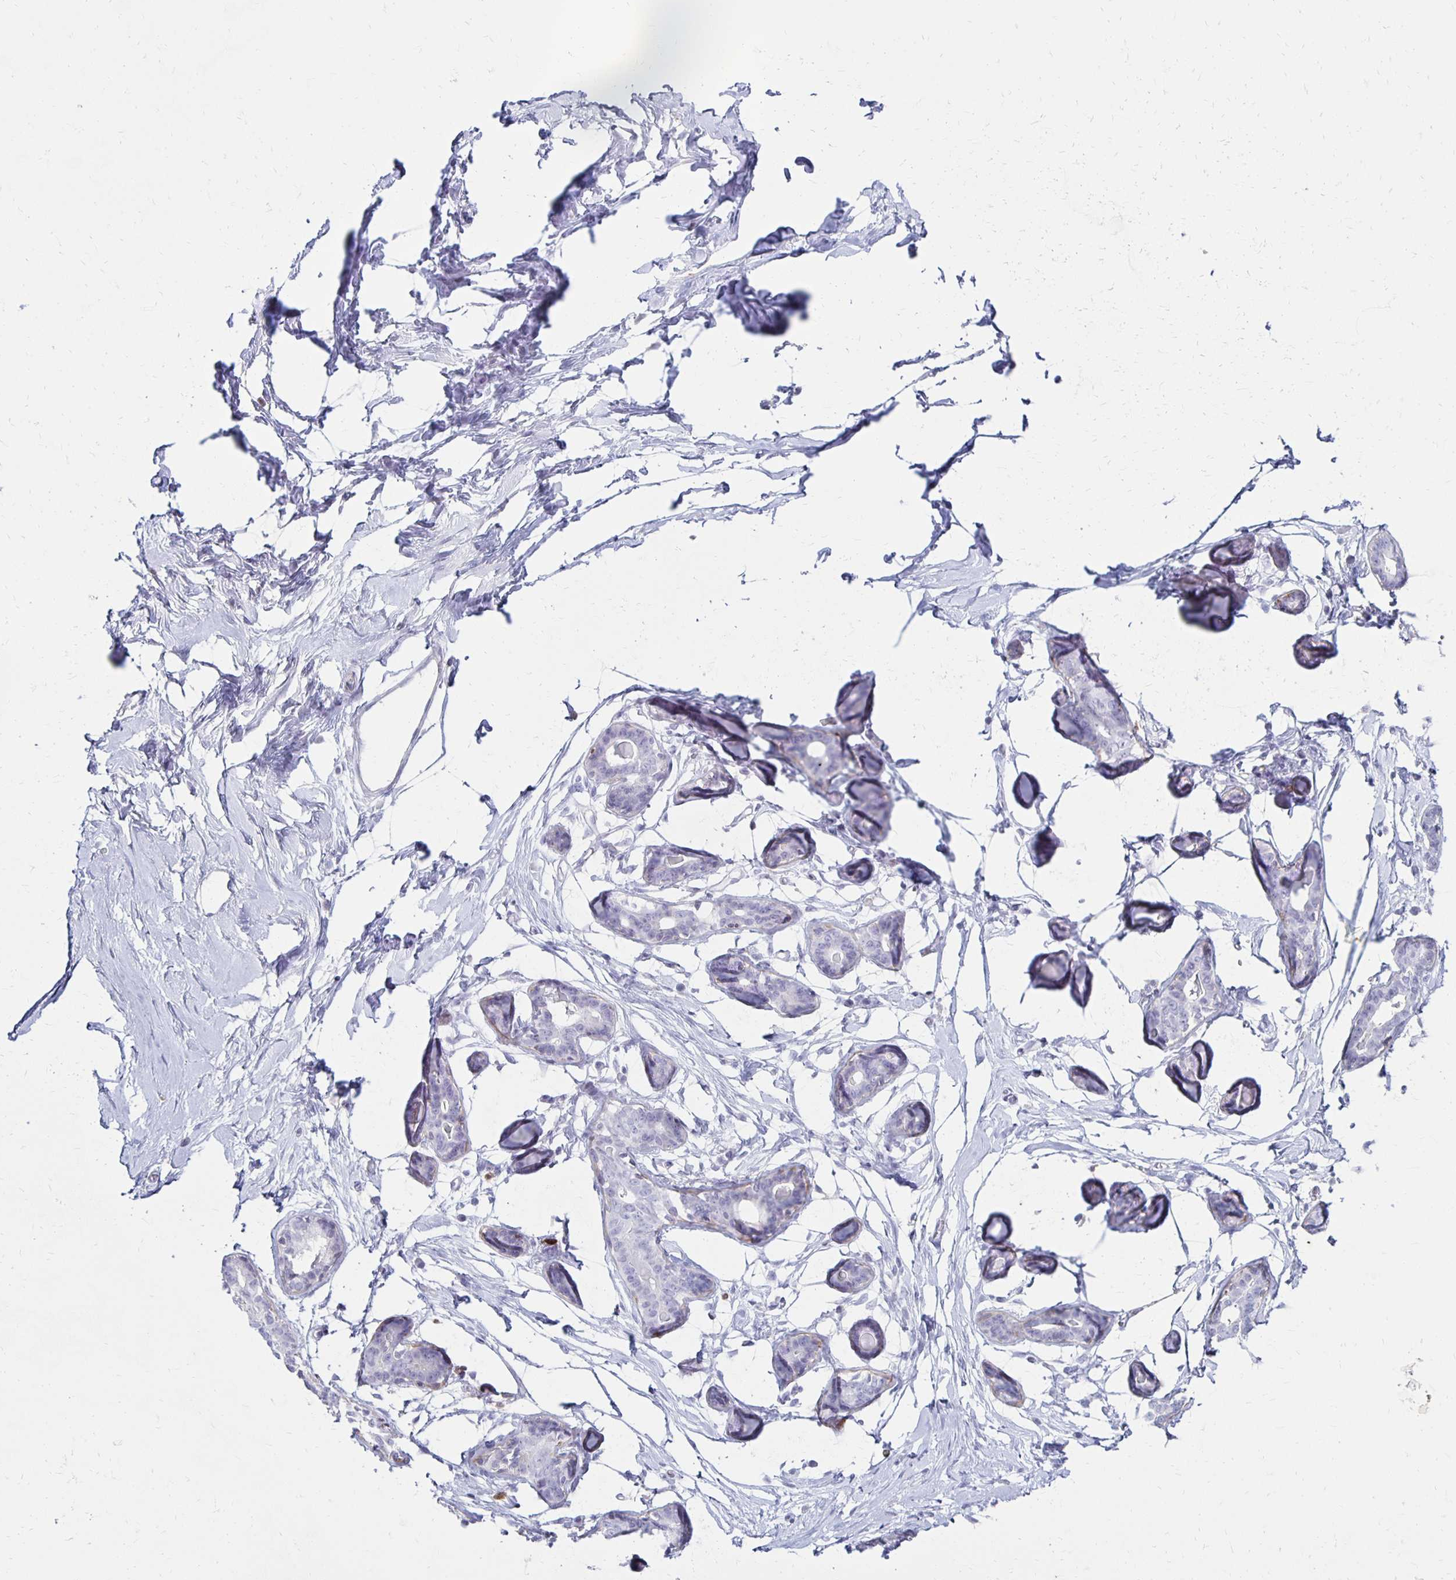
{"staining": {"intensity": "negative", "quantity": "none", "location": "none"}, "tissue": "breast", "cell_type": "Adipocytes", "image_type": "normal", "snomed": [{"axis": "morphology", "description": "Normal tissue, NOS"}, {"axis": "topography", "description": "Breast"}], "caption": "Immunohistochemistry photomicrograph of benign breast stained for a protein (brown), which reveals no positivity in adipocytes. (Brightfield microscopy of DAB (3,3'-diaminobenzidine) IHC at high magnification).", "gene": "CCL21", "patient": {"sex": "female", "age": 45}}